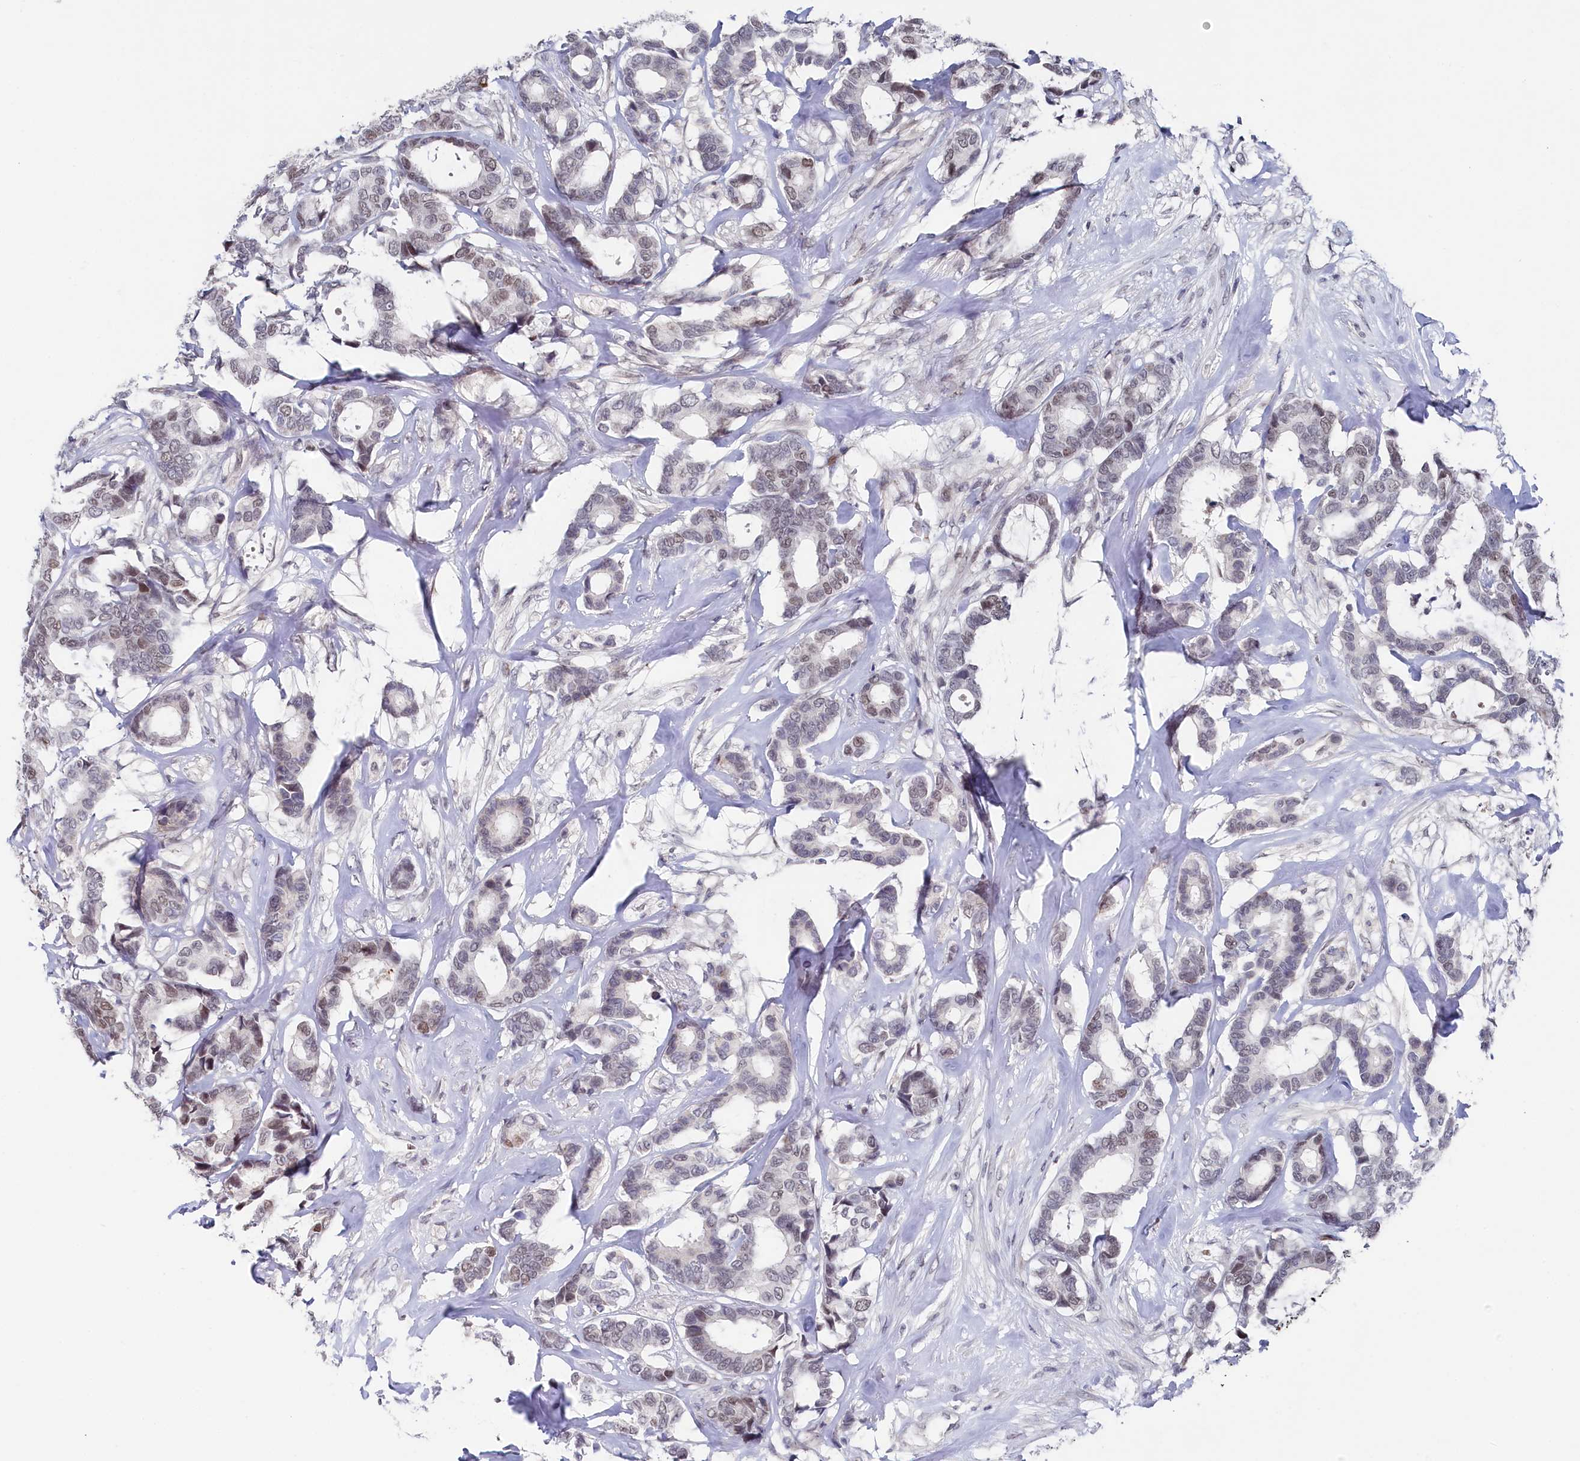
{"staining": {"intensity": "weak", "quantity": "25%-75%", "location": "nuclear"}, "tissue": "breast cancer", "cell_type": "Tumor cells", "image_type": "cancer", "snomed": [{"axis": "morphology", "description": "Duct carcinoma"}, {"axis": "topography", "description": "Breast"}], "caption": "Approximately 25%-75% of tumor cells in human breast invasive ductal carcinoma display weak nuclear protein positivity as visualized by brown immunohistochemical staining.", "gene": "TIGD4", "patient": {"sex": "female", "age": 87}}